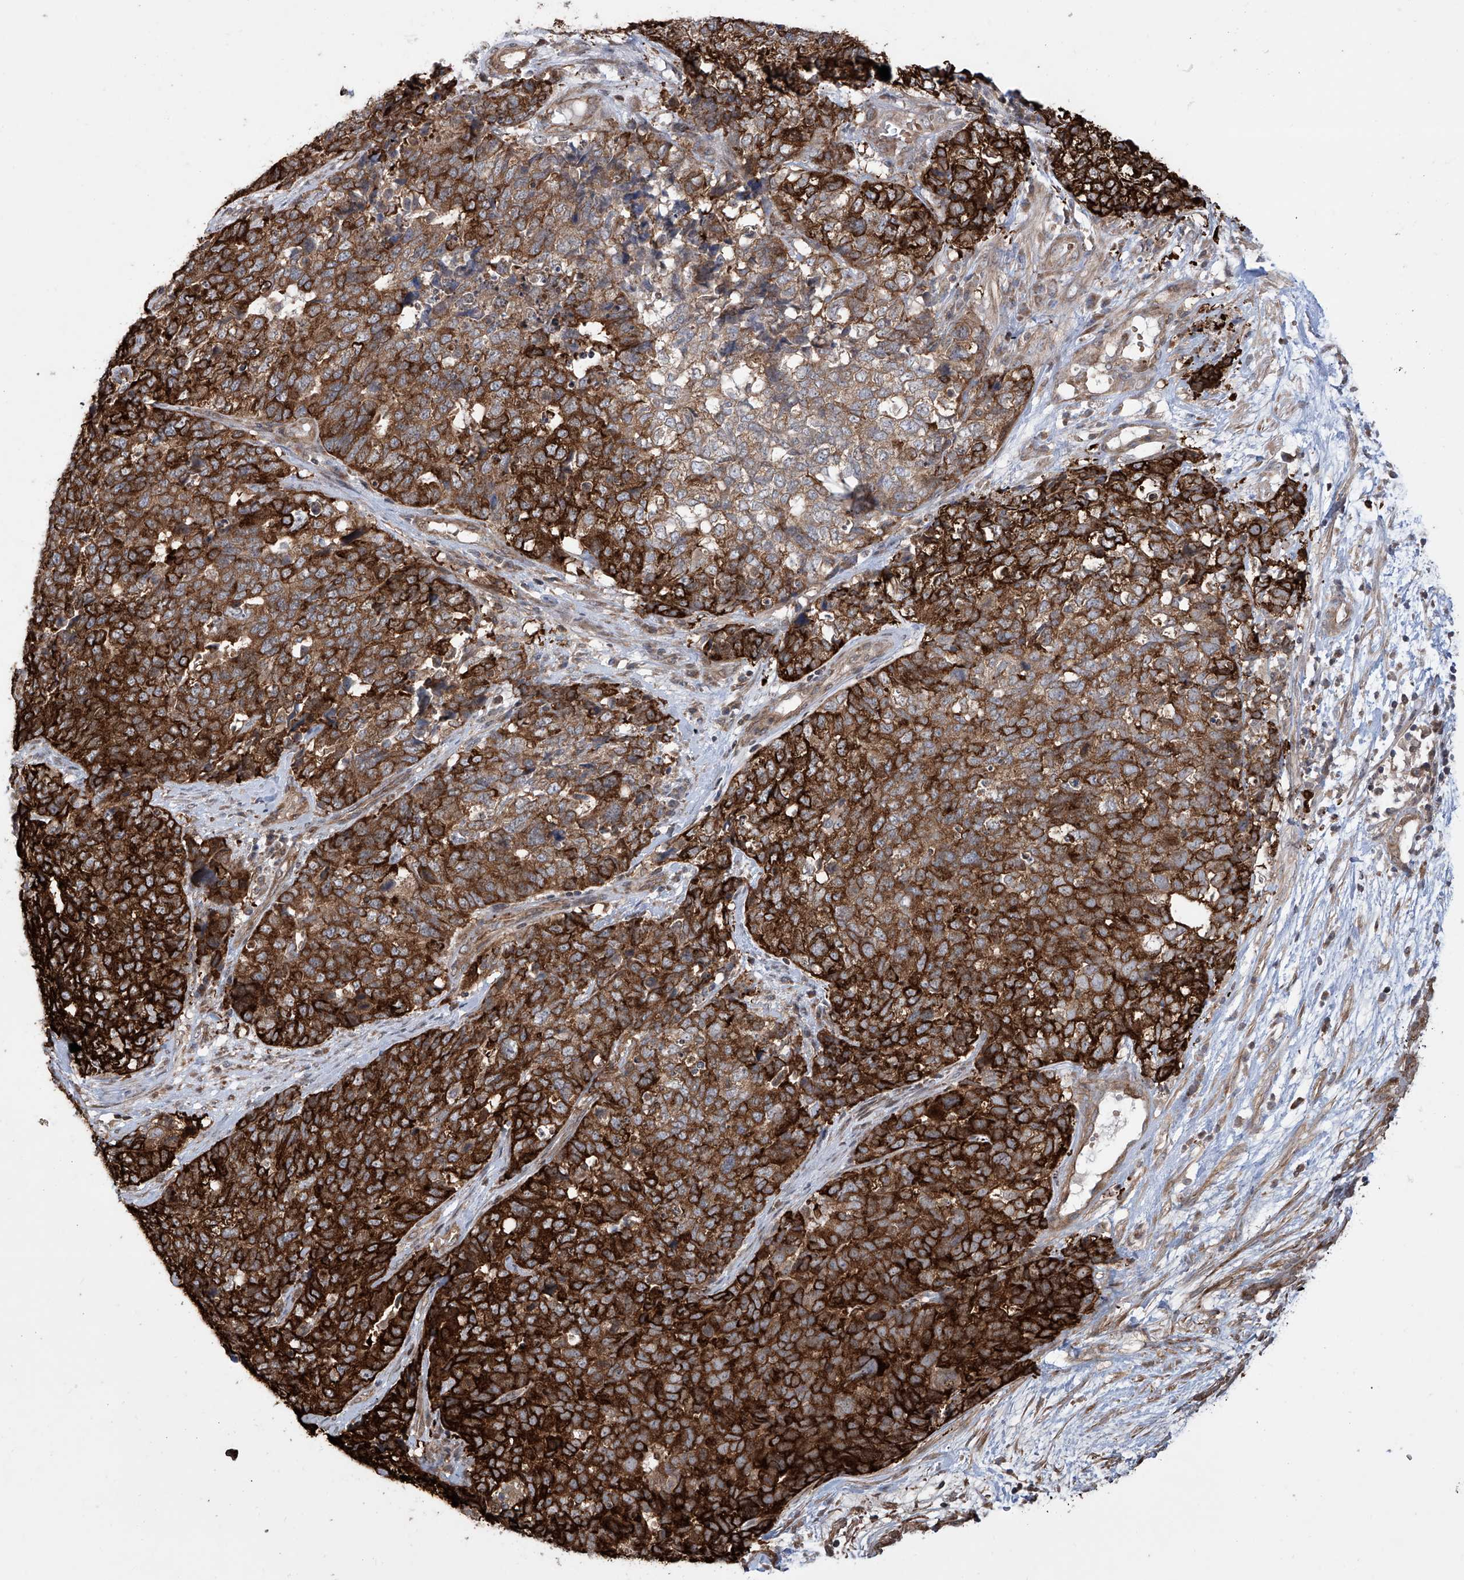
{"staining": {"intensity": "strong", "quantity": ">75%", "location": "cytoplasmic/membranous"}, "tissue": "cervical cancer", "cell_type": "Tumor cells", "image_type": "cancer", "snomed": [{"axis": "morphology", "description": "Squamous cell carcinoma, NOS"}, {"axis": "topography", "description": "Cervix"}], "caption": "High-magnification brightfield microscopy of squamous cell carcinoma (cervical) stained with DAB (brown) and counterstained with hematoxylin (blue). tumor cells exhibit strong cytoplasmic/membranous expression is appreciated in approximately>75% of cells.", "gene": "APAF1", "patient": {"sex": "female", "age": 63}}